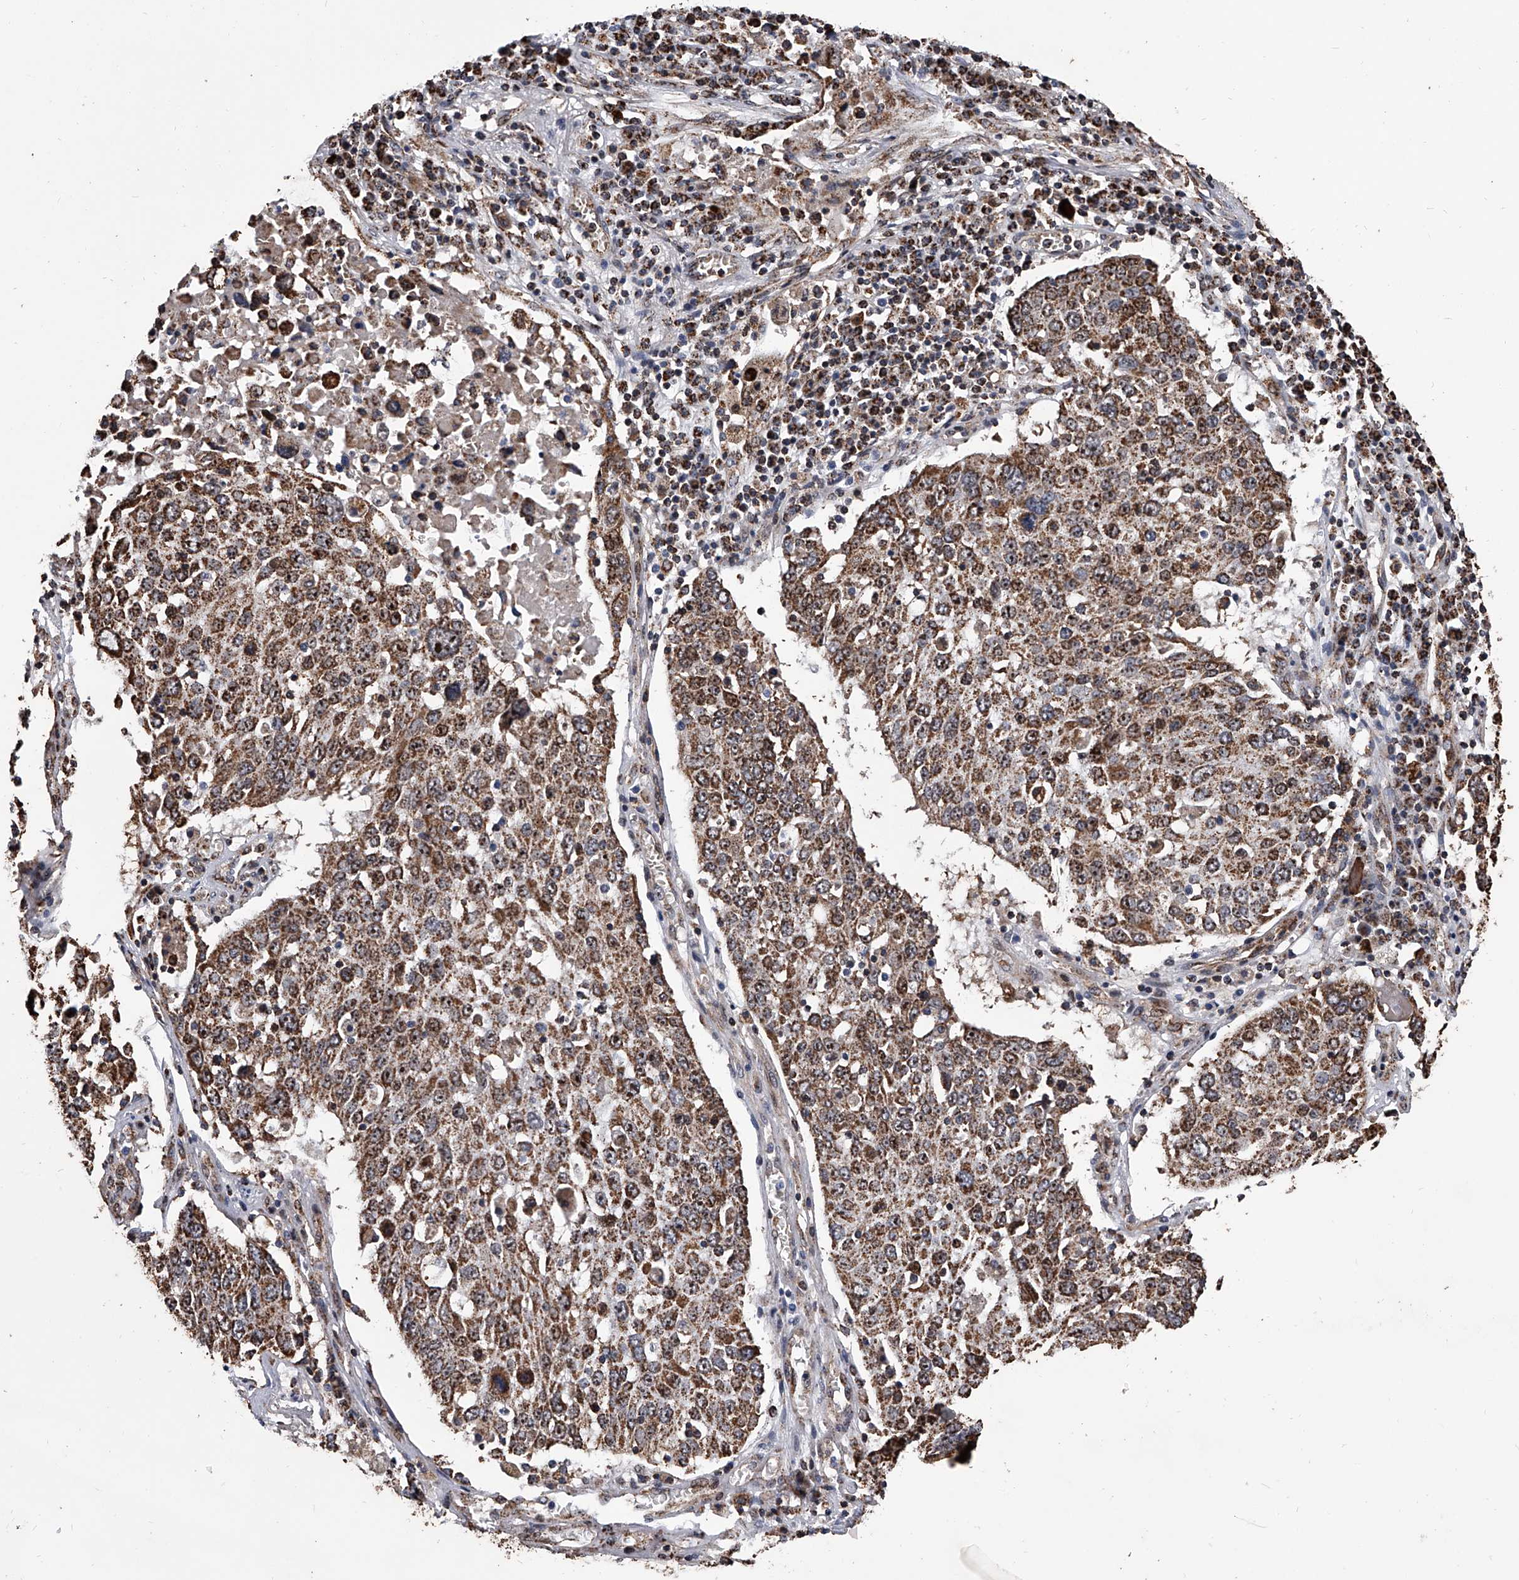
{"staining": {"intensity": "strong", "quantity": ">75%", "location": "cytoplasmic/membranous"}, "tissue": "lung cancer", "cell_type": "Tumor cells", "image_type": "cancer", "snomed": [{"axis": "morphology", "description": "Squamous cell carcinoma, NOS"}, {"axis": "topography", "description": "Lung"}], "caption": "A brown stain highlights strong cytoplasmic/membranous positivity of a protein in squamous cell carcinoma (lung) tumor cells.", "gene": "SMPDL3A", "patient": {"sex": "male", "age": 65}}